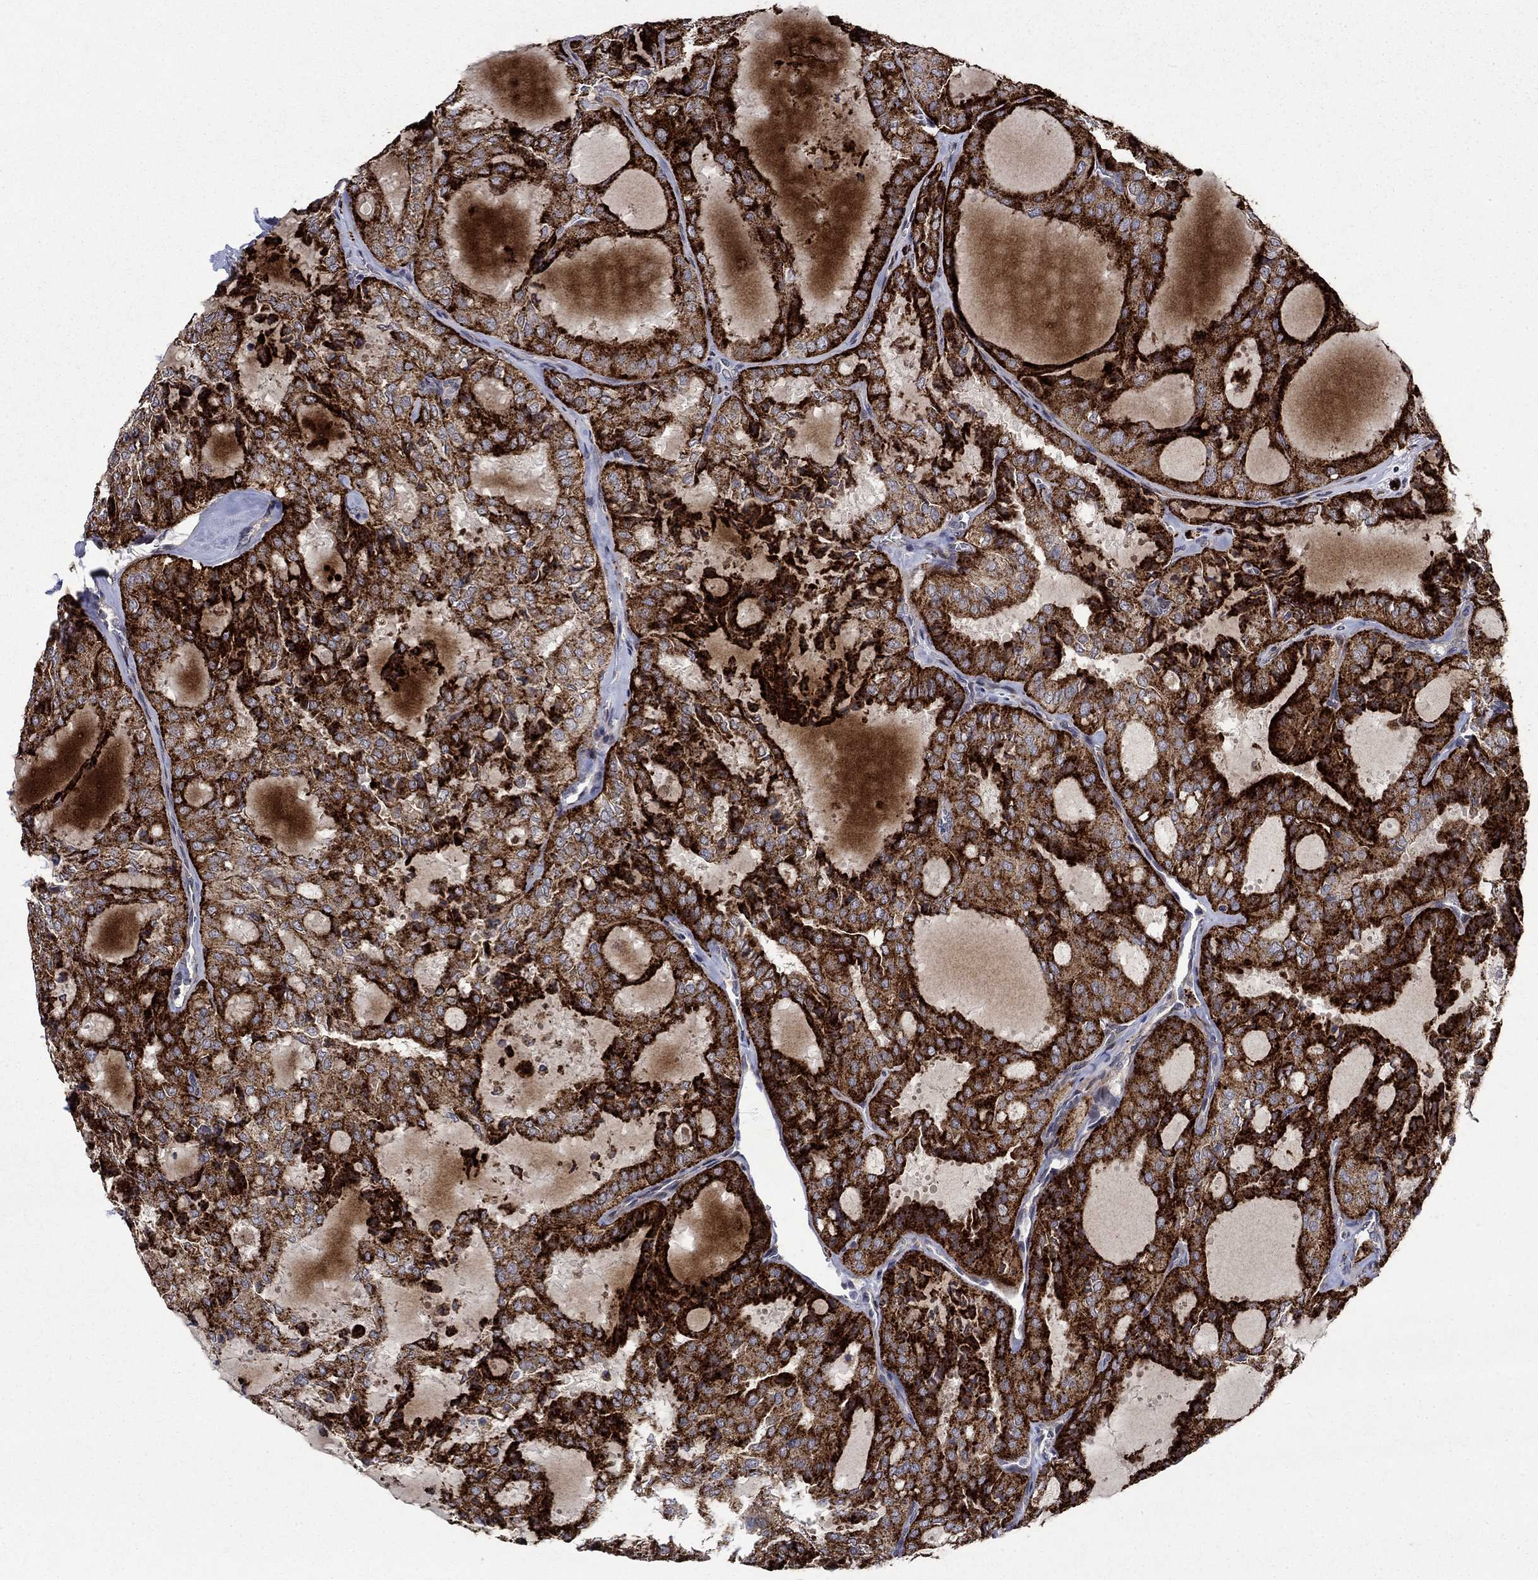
{"staining": {"intensity": "strong", "quantity": ">75%", "location": "cytoplasmic/membranous"}, "tissue": "thyroid cancer", "cell_type": "Tumor cells", "image_type": "cancer", "snomed": [{"axis": "morphology", "description": "Follicular adenoma carcinoma, NOS"}, {"axis": "topography", "description": "Thyroid gland"}], "caption": "Immunohistochemistry (IHC) staining of thyroid cancer (follicular adenoma carcinoma), which reveals high levels of strong cytoplasmic/membranous positivity in about >75% of tumor cells indicating strong cytoplasmic/membranous protein positivity. The staining was performed using DAB (brown) for protein detection and nuclei were counterstained in hematoxylin (blue).", "gene": "SLC7A1", "patient": {"sex": "male", "age": 75}}